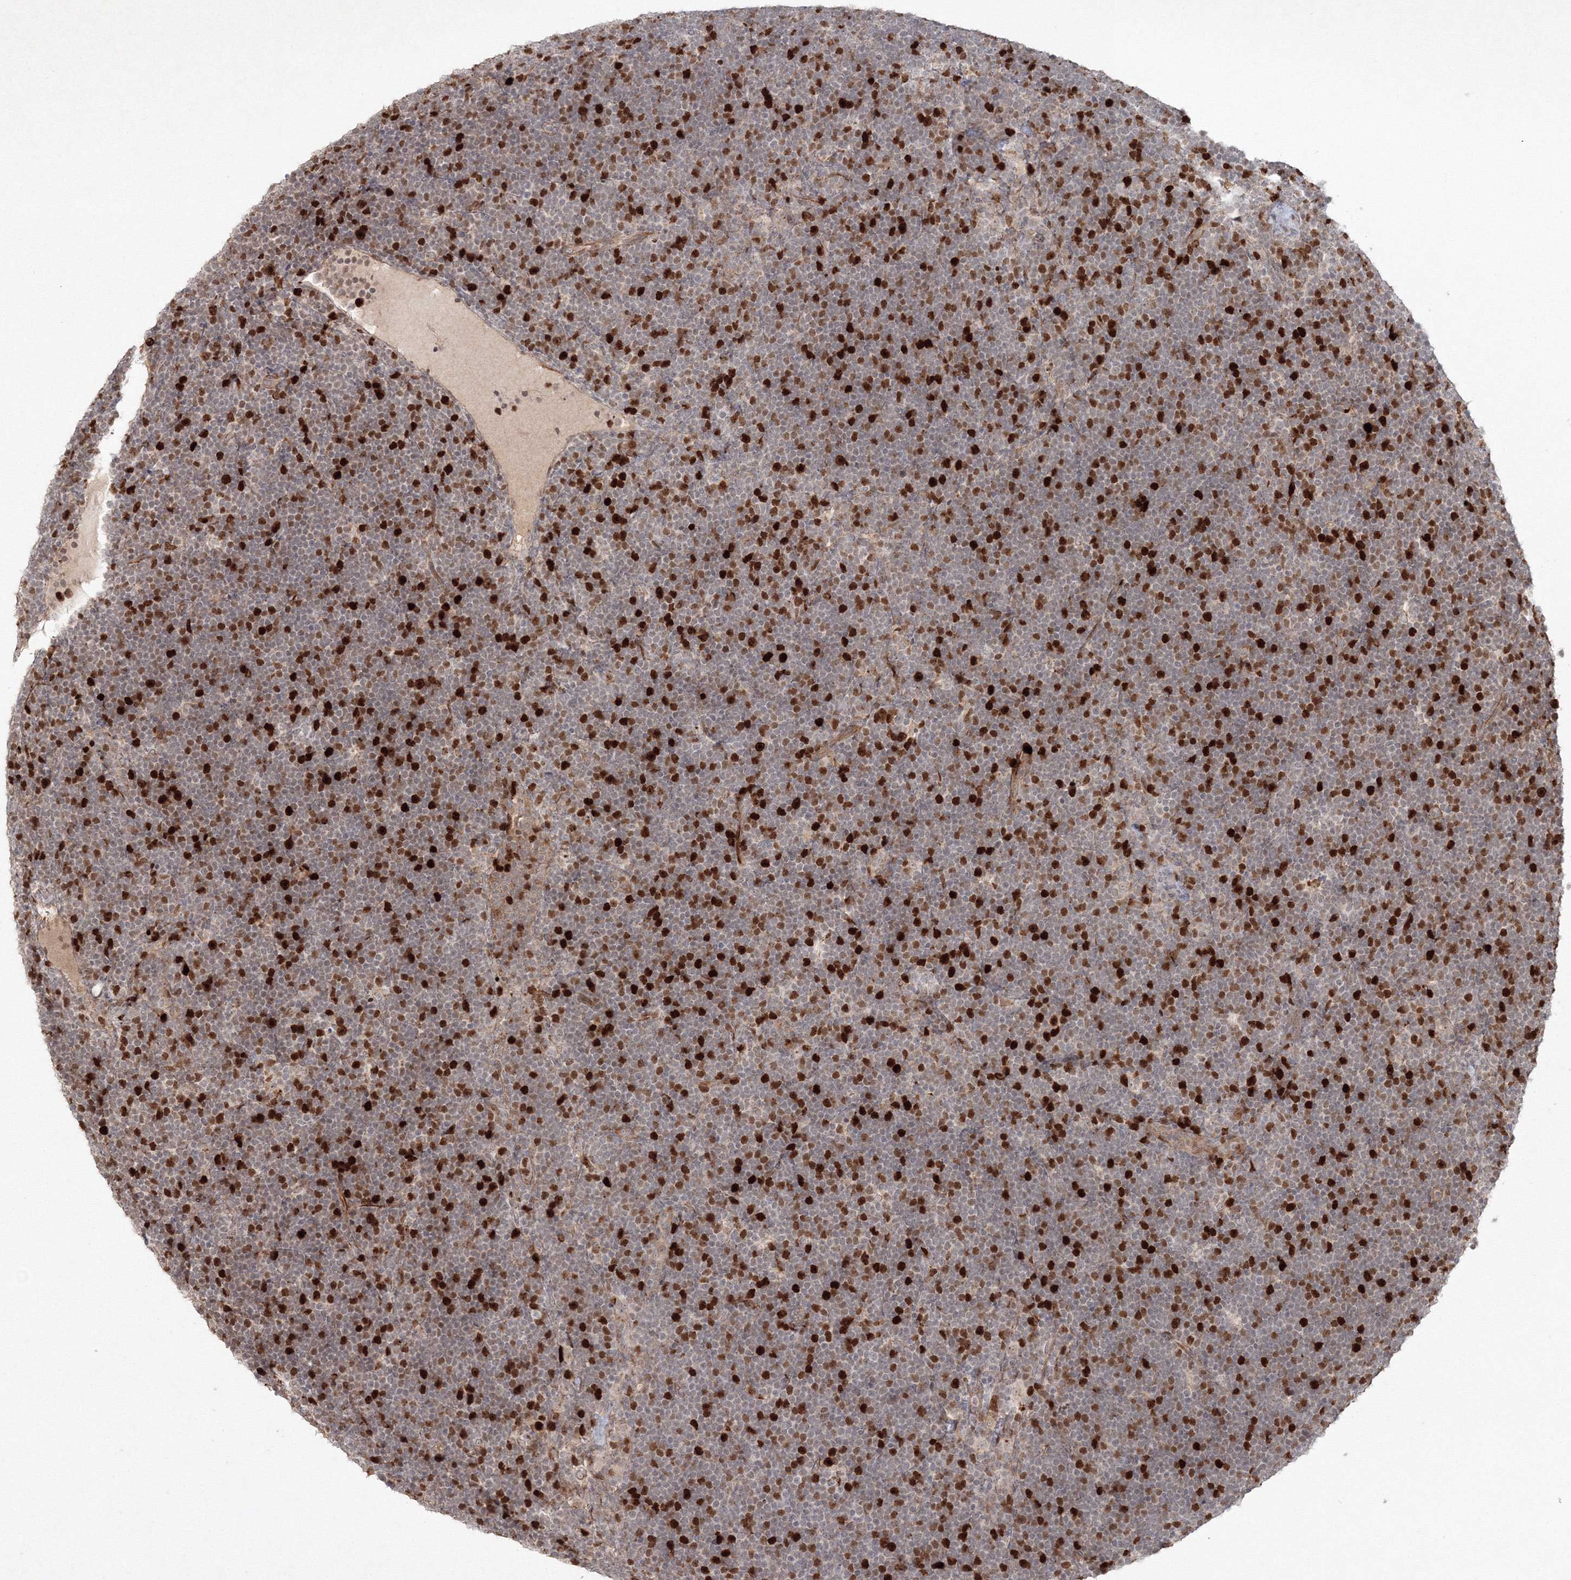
{"staining": {"intensity": "strong", "quantity": "25%-75%", "location": "nuclear"}, "tissue": "lymphoma", "cell_type": "Tumor cells", "image_type": "cancer", "snomed": [{"axis": "morphology", "description": "Malignant lymphoma, non-Hodgkin's type, High grade"}, {"axis": "topography", "description": "Lymph node"}], "caption": "The micrograph reveals a brown stain indicating the presence of a protein in the nuclear of tumor cells in lymphoma.", "gene": "KIF20A", "patient": {"sex": "male", "age": 13}}